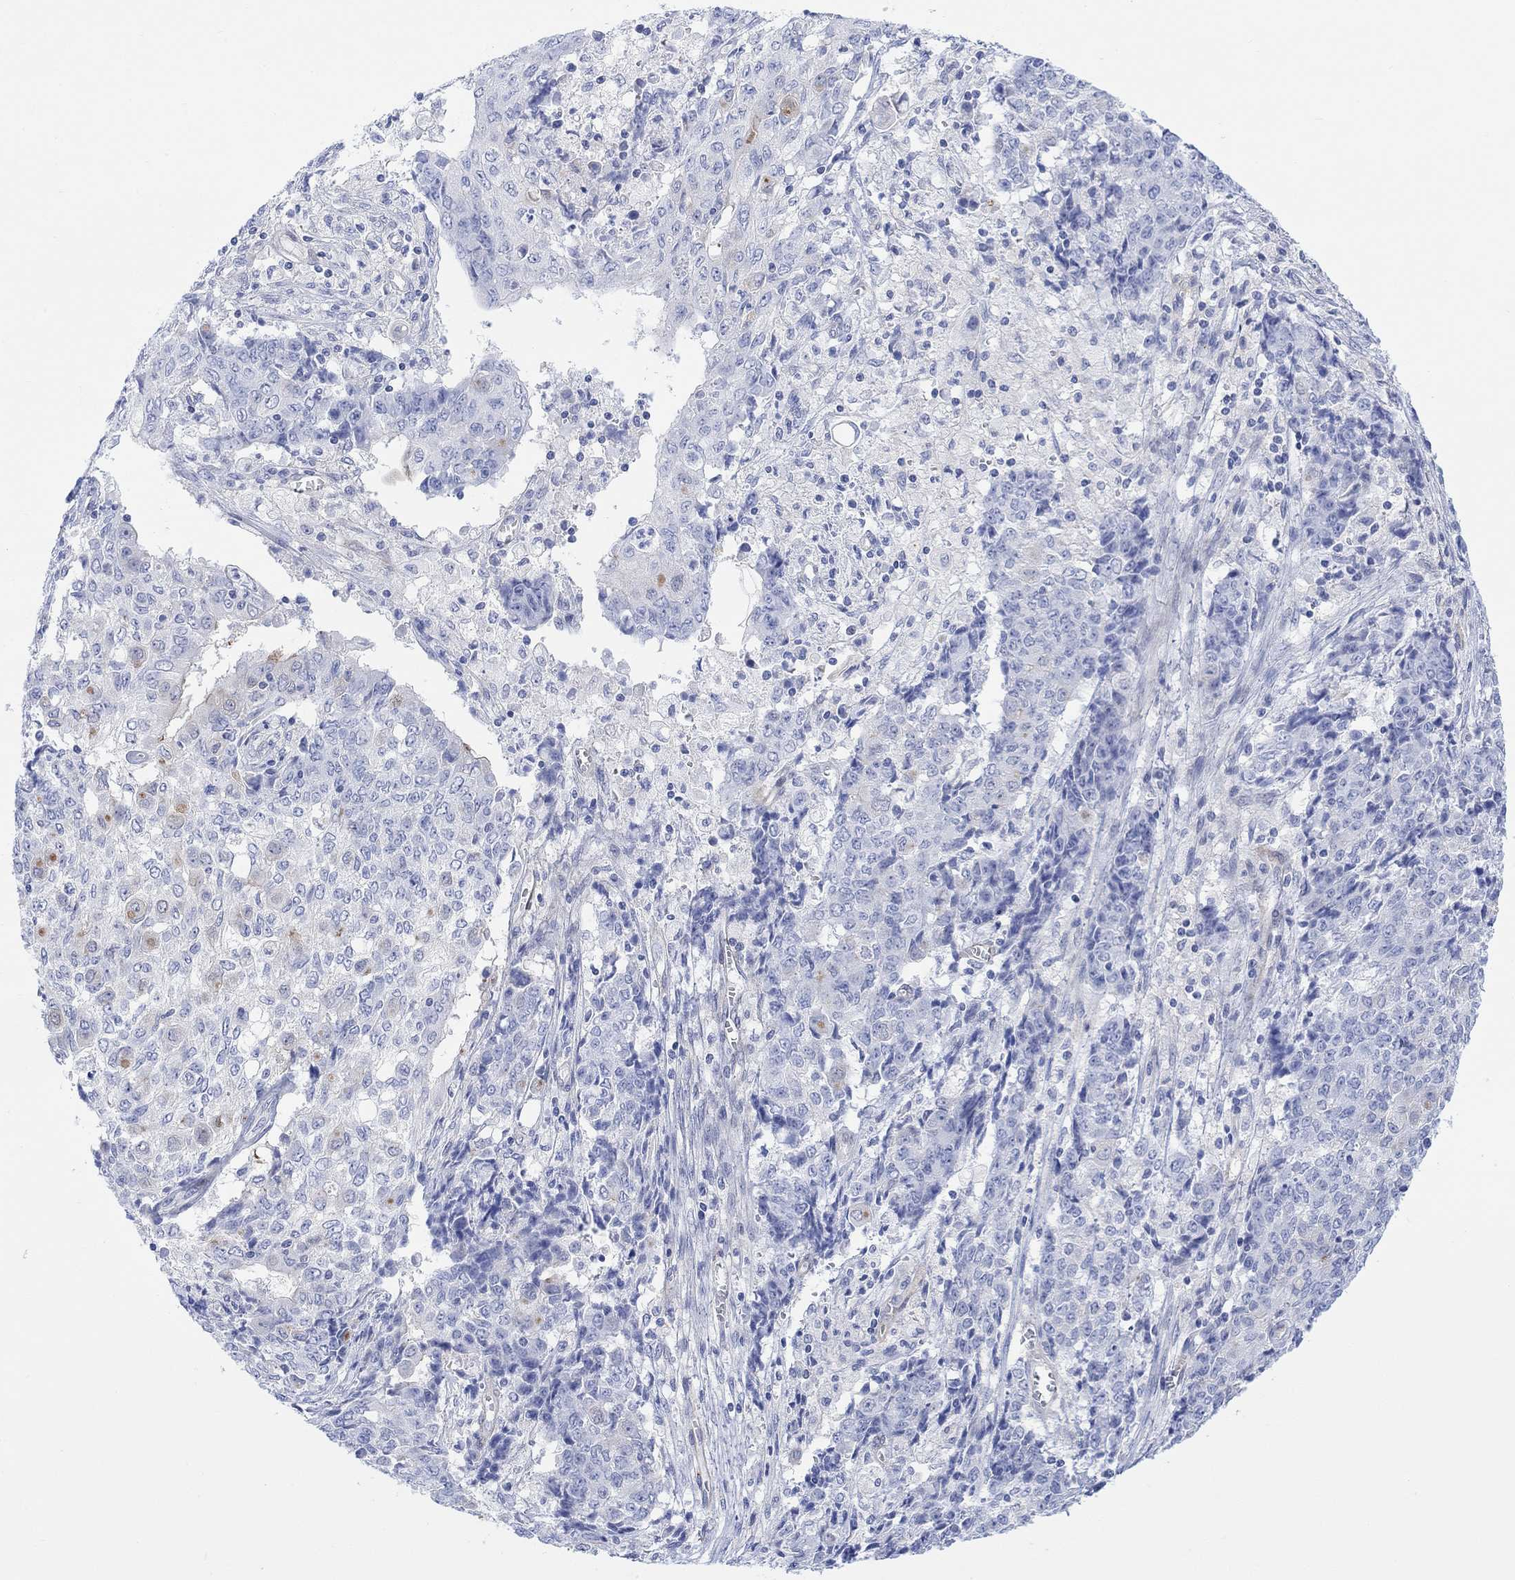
{"staining": {"intensity": "negative", "quantity": "none", "location": "none"}, "tissue": "ovarian cancer", "cell_type": "Tumor cells", "image_type": "cancer", "snomed": [{"axis": "morphology", "description": "Carcinoma, endometroid"}, {"axis": "topography", "description": "Ovary"}], "caption": "Ovarian cancer was stained to show a protein in brown. There is no significant staining in tumor cells.", "gene": "TLDC2", "patient": {"sex": "female", "age": 42}}